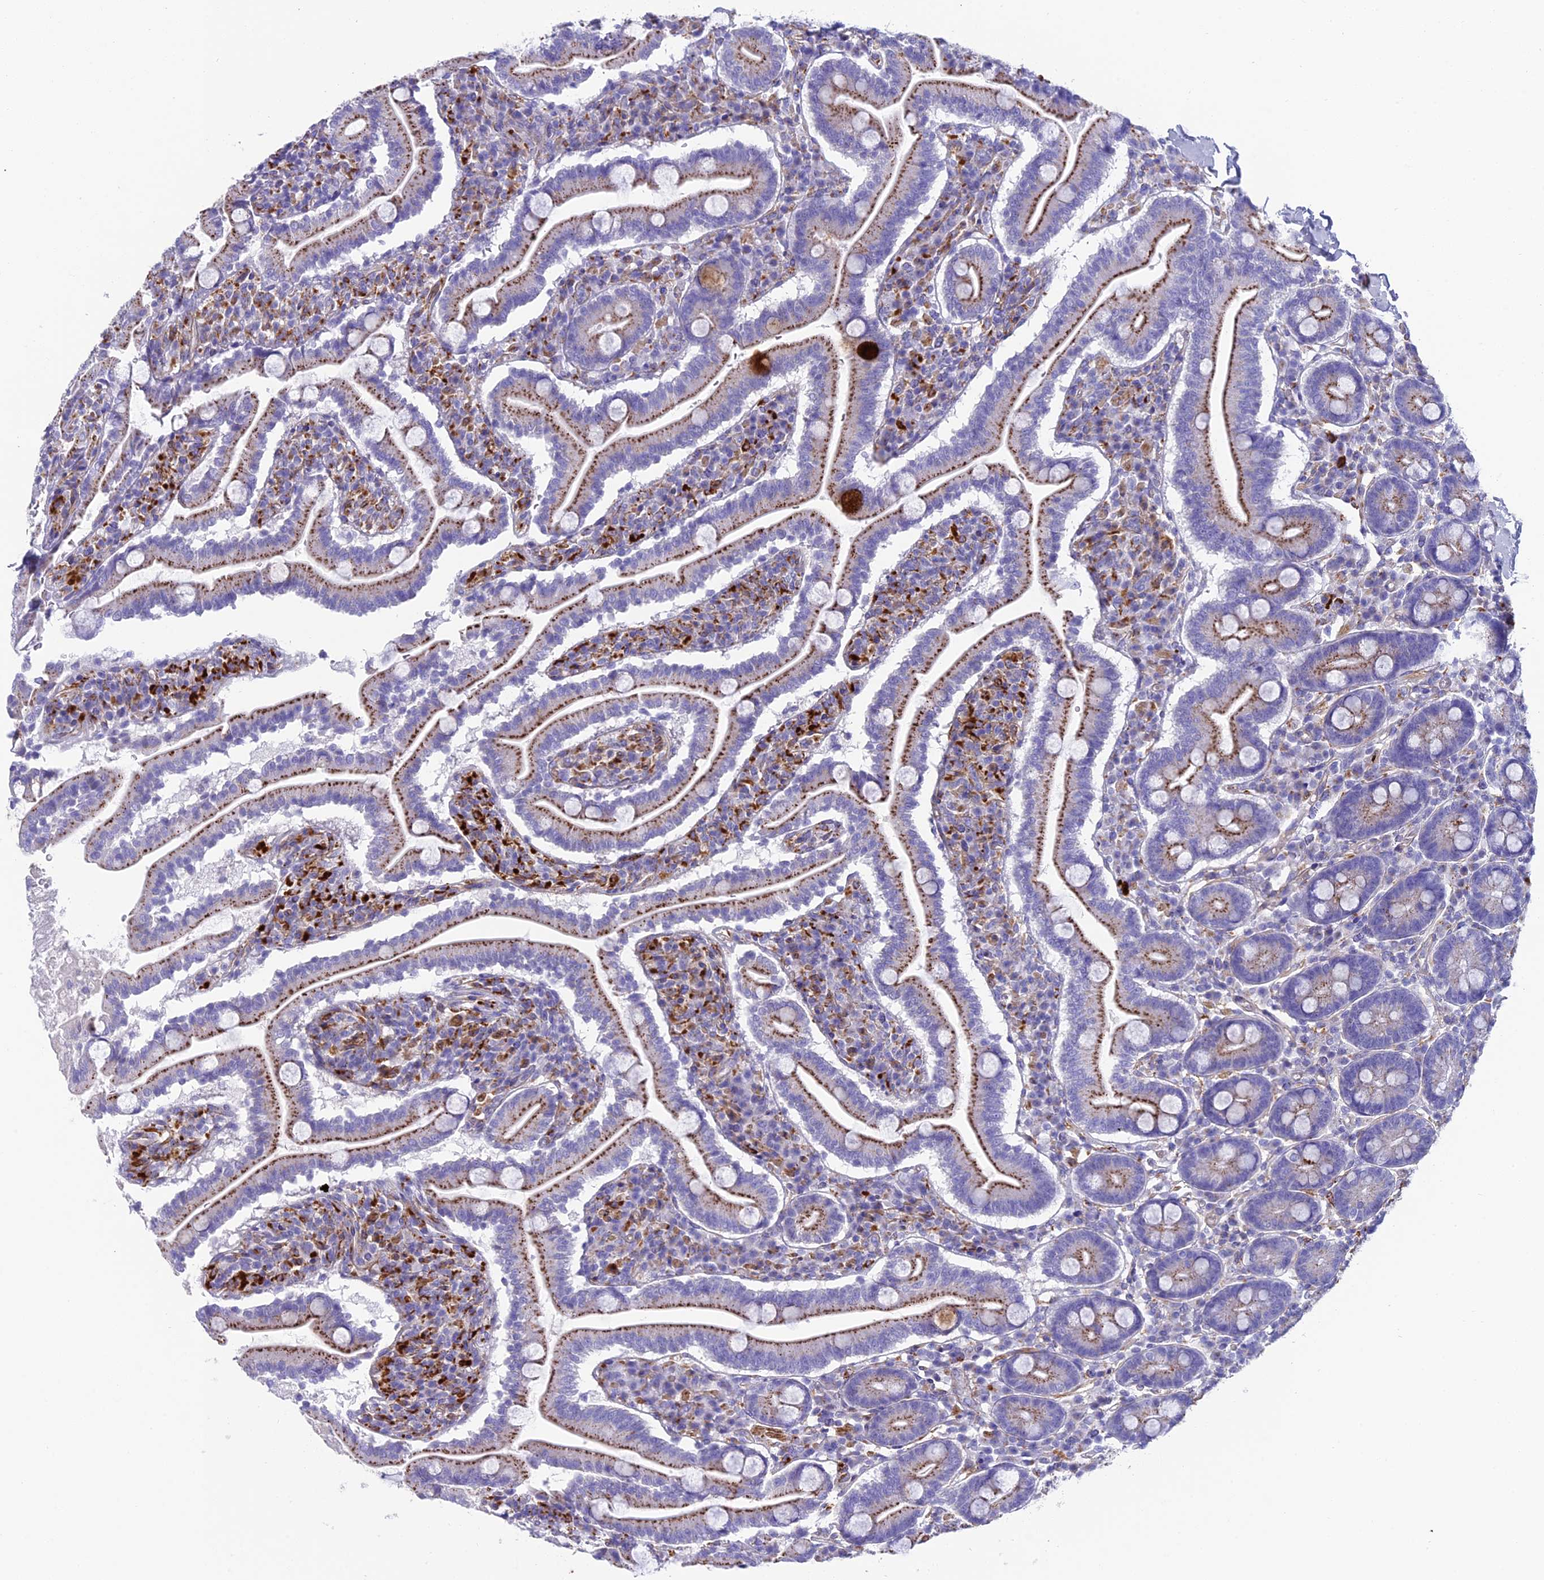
{"staining": {"intensity": "moderate", "quantity": "25%-75%", "location": "cytoplasmic/membranous"}, "tissue": "duodenum", "cell_type": "Glandular cells", "image_type": "normal", "snomed": [{"axis": "morphology", "description": "Normal tissue, NOS"}, {"axis": "topography", "description": "Duodenum"}], "caption": "Unremarkable duodenum demonstrates moderate cytoplasmic/membranous positivity in about 25%-75% of glandular cells.", "gene": "TNS1", "patient": {"sex": "male", "age": 35}}